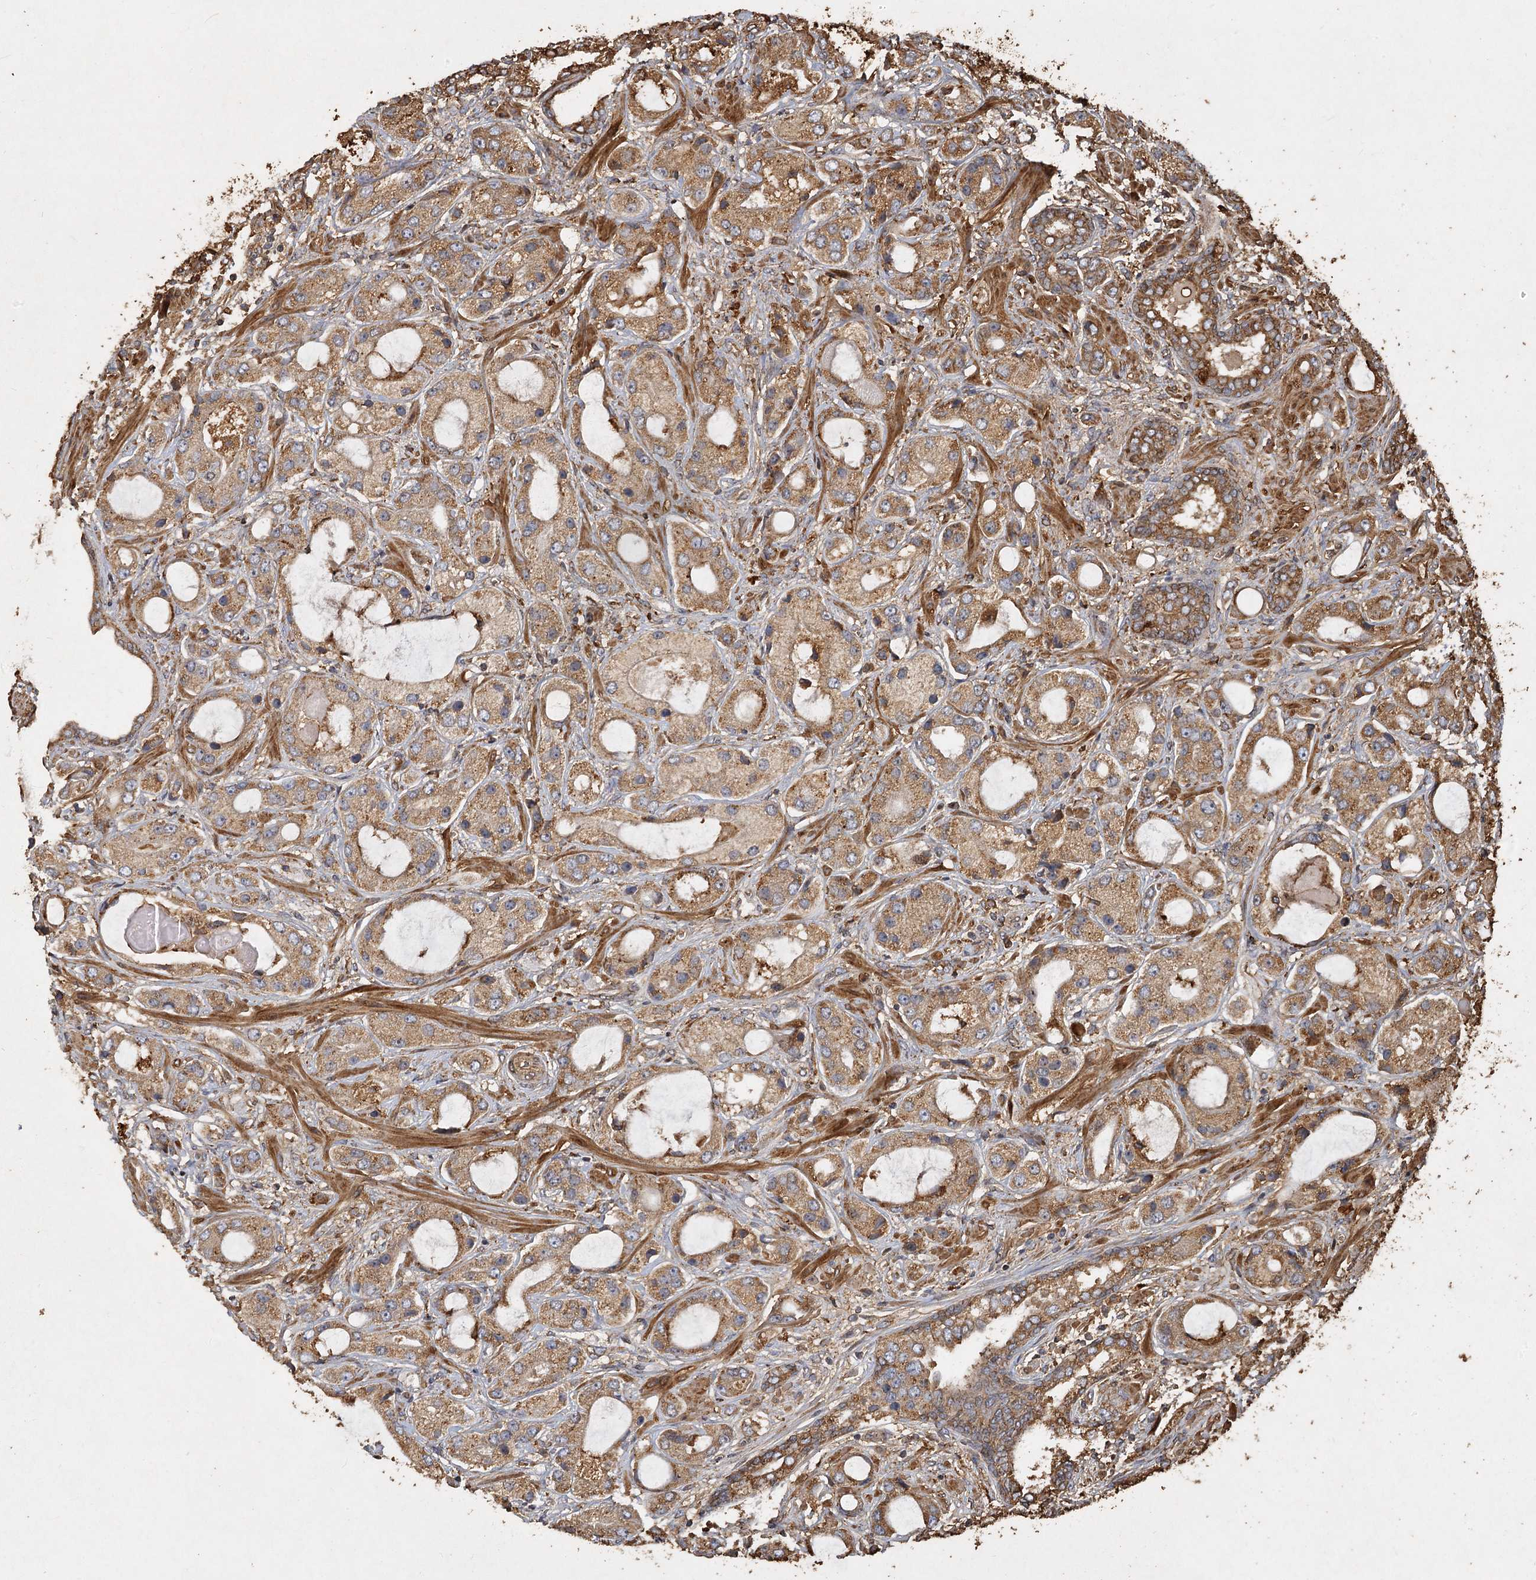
{"staining": {"intensity": "moderate", "quantity": ">75%", "location": "cytoplasmic/membranous"}, "tissue": "prostate cancer", "cell_type": "Tumor cells", "image_type": "cancer", "snomed": [{"axis": "morphology", "description": "Normal tissue, NOS"}, {"axis": "morphology", "description": "Adenocarcinoma, High grade"}, {"axis": "topography", "description": "Prostate"}, {"axis": "topography", "description": "Peripheral nerve tissue"}], "caption": "High-grade adenocarcinoma (prostate) tissue exhibits moderate cytoplasmic/membranous staining in about >75% of tumor cells, visualized by immunohistochemistry. (DAB = brown stain, brightfield microscopy at high magnification).", "gene": "PIK3C2A", "patient": {"sex": "male", "age": 59}}